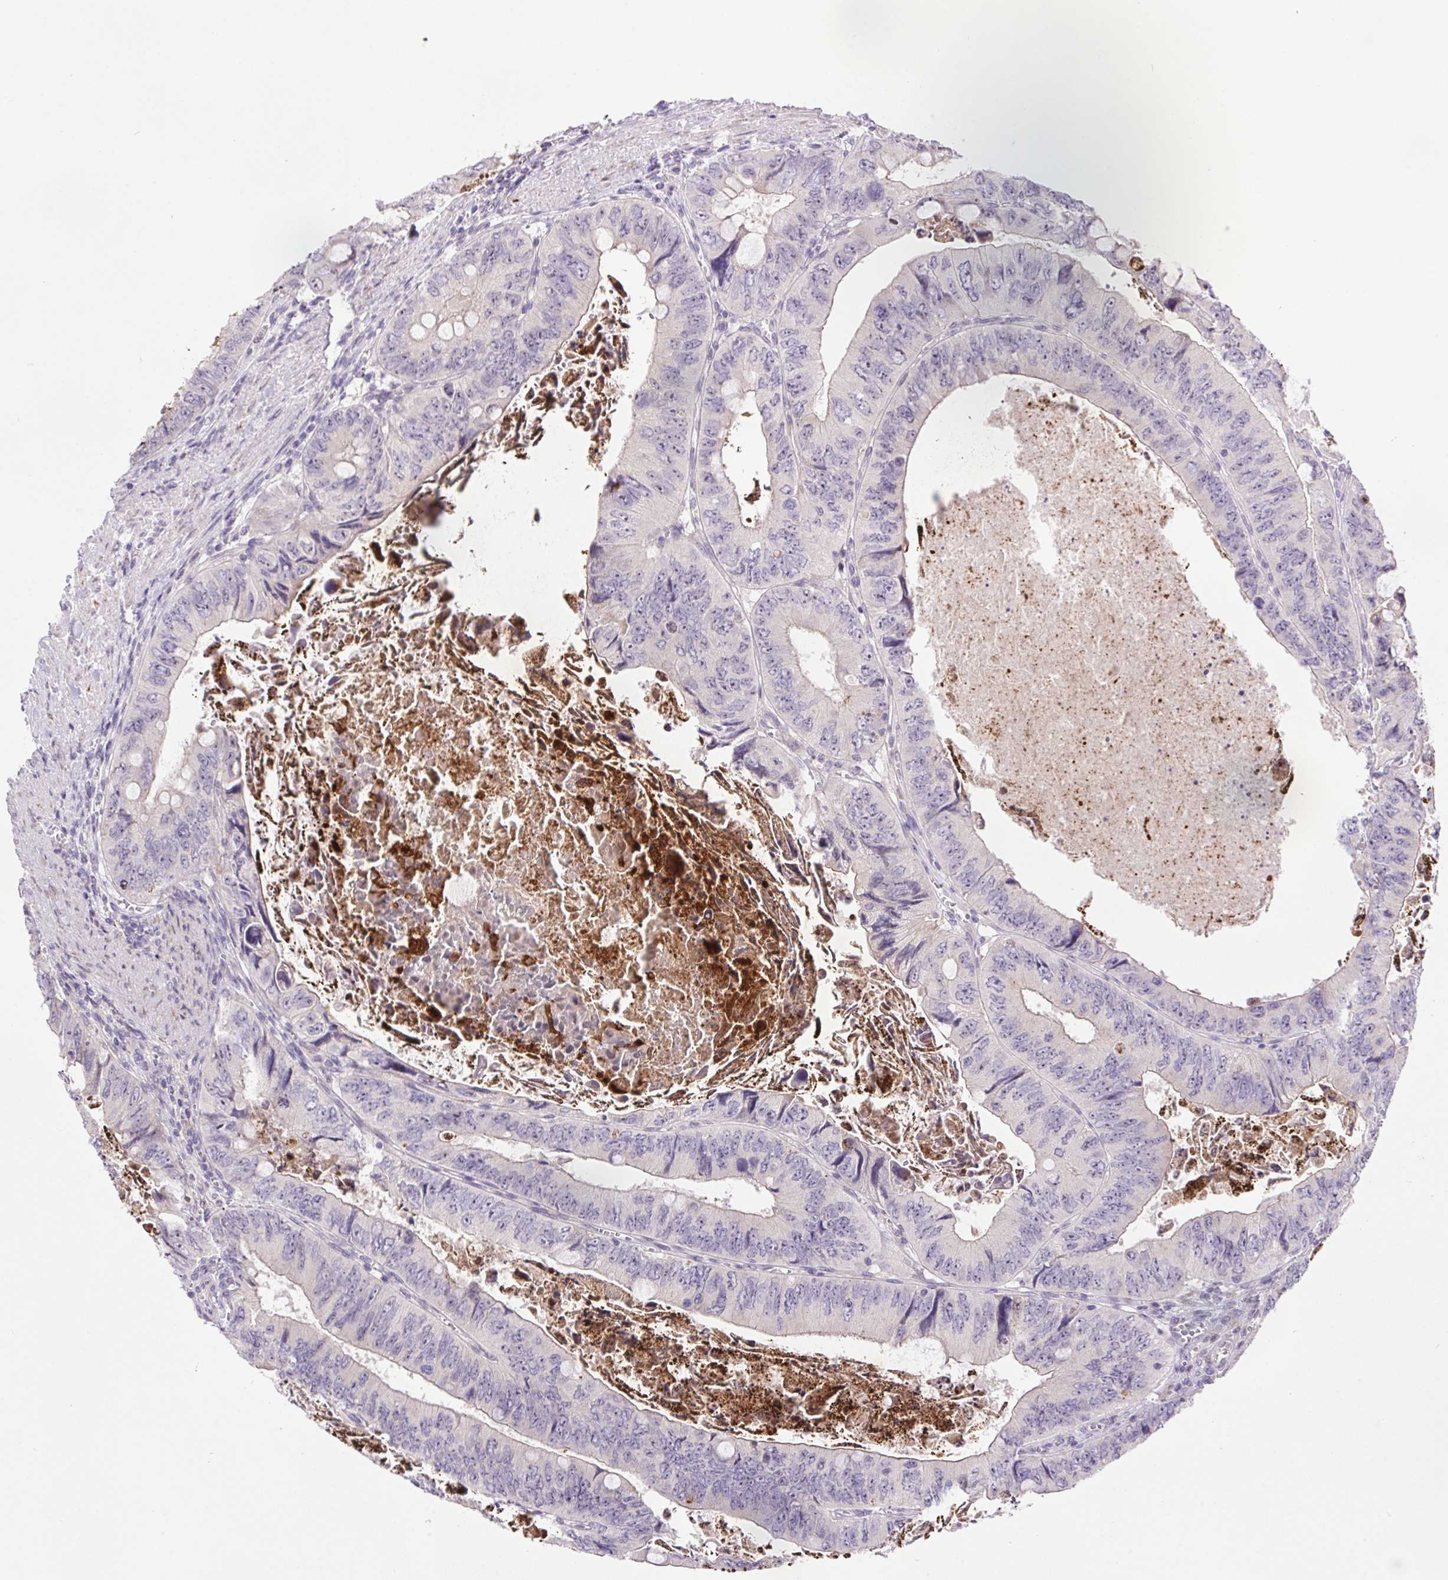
{"staining": {"intensity": "negative", "quantity": "none", "location": "none"}, "tissue": "colorectal cancer", "cell_type": "Tumor cells", "image_type": "cancer", "snomed": [{"axis": "morphology", "description": "Adenocarcinoma, NOS"}, {"axis": "topography", "description": "Colon"}], "caption": "High magnification brightfield microscopy of colorectal cancer (adenocarcinoma) stained with DAB (brown) and counterstained with hematoxylin (blue): tumor cells show no significant positivity.", "gene": "LRRTM1", "patient": {"sex": "female", "age": 84}}